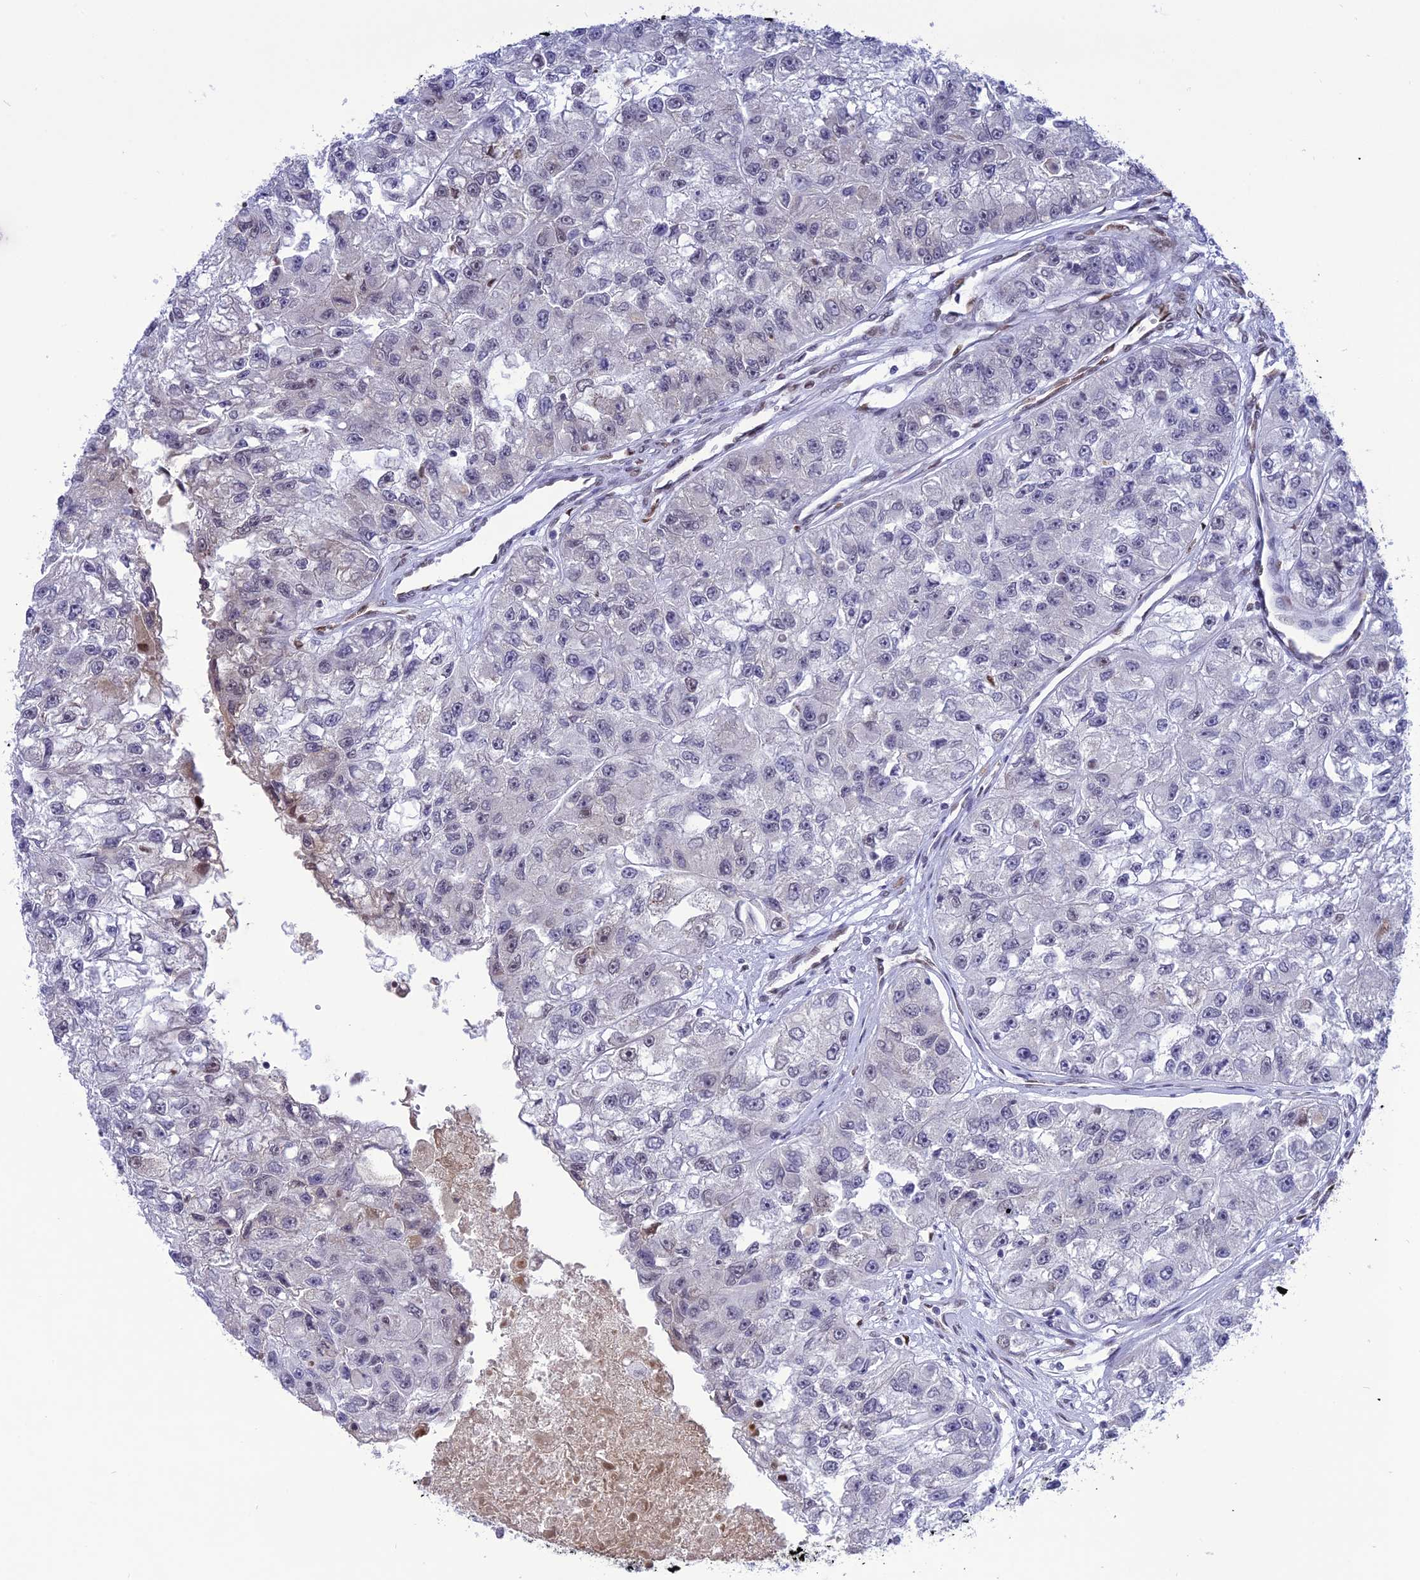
{"staining": {"intensity": "negative", "quantity": "none", "location": "none"}, "tissue": "renal cancer", "cell_type": "Tumor cells", "image_type": "cancer", "snomed": [{"axis": "morphology", "description": "Adenocarcinoma, NOS"}, {"axis": "topography", "description": "Kidney"}], "caption": "Renal cancer stained for a protein using immunohistochemistry exhibits no staining tumor cells.", "gene": "DDX1", "patient": {"sex": "male", "age": 63}}